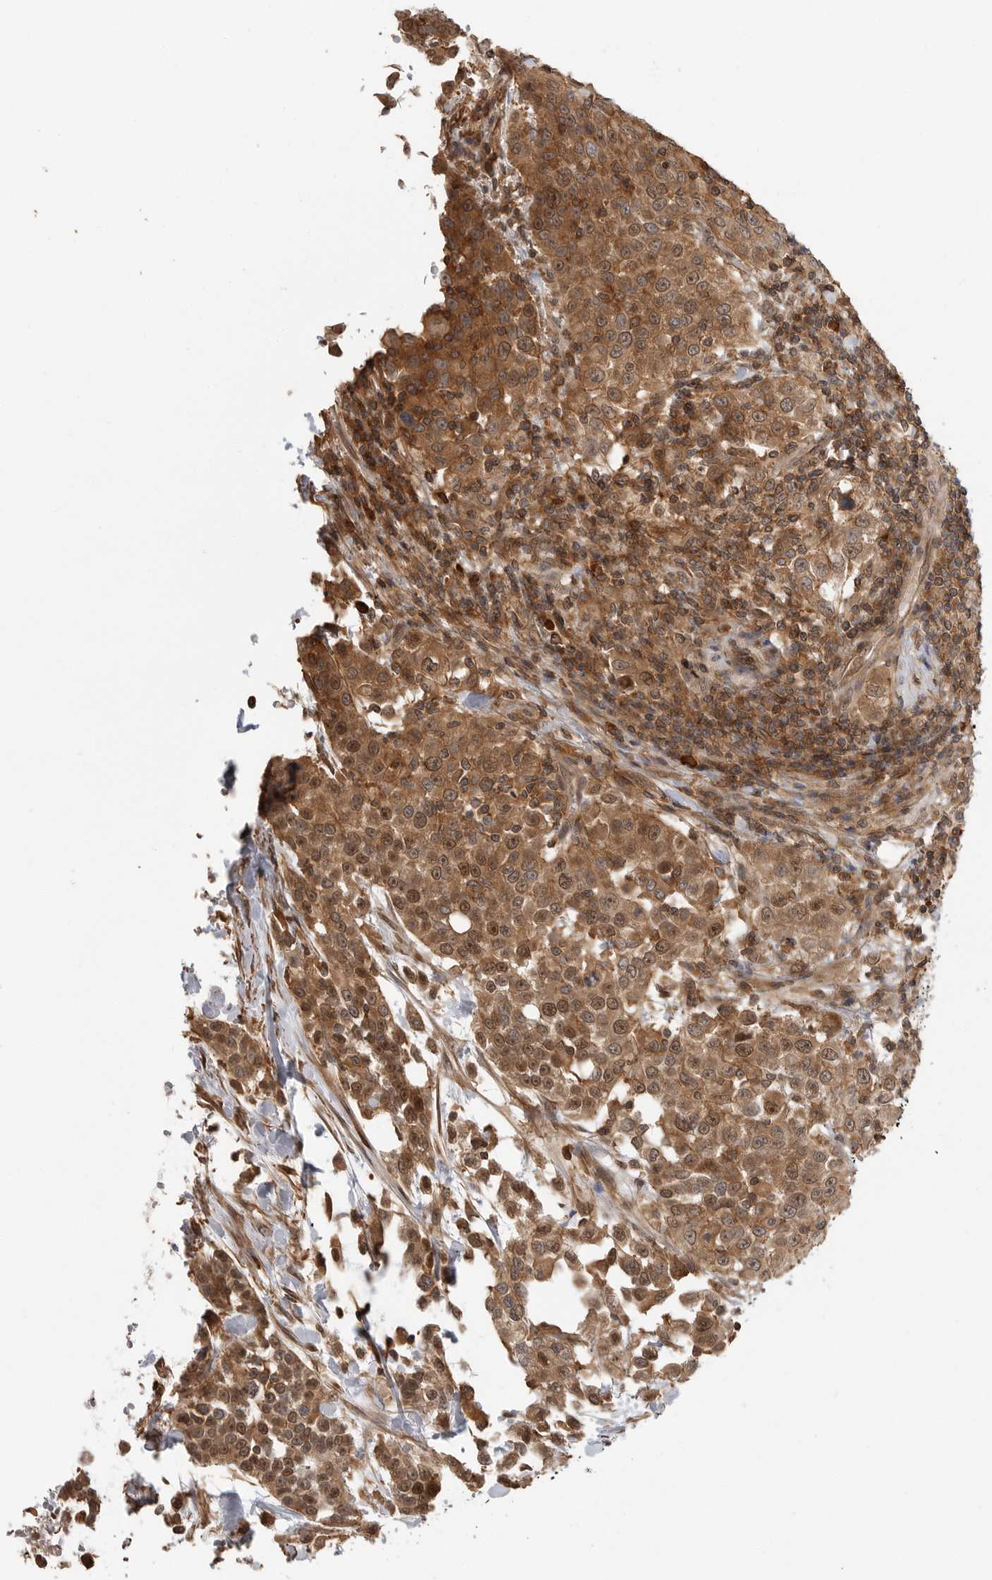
{"staining": {"intensity": "moderate", "quantity": ">75%", "location": "cytoplasmic/membranous,nuclear"}, "tissue": "urothelial cancer", "cell_type": "Tumor cells", "image_type": "cancer", "snomed": [{"axis": "morphology", "description": "Urothelial carcinoma, High grade"}, {"axis": "topography", "description": "Urinary bladder"}], "caption": "Moderate cytoplasmic/membranous and nuclear protein expression is identified in approximately >75% of tumor cells in urothelial carcinoma (high-grade).", "gene": "ERN1", "patient": {"sex": "female", "age": 80}}